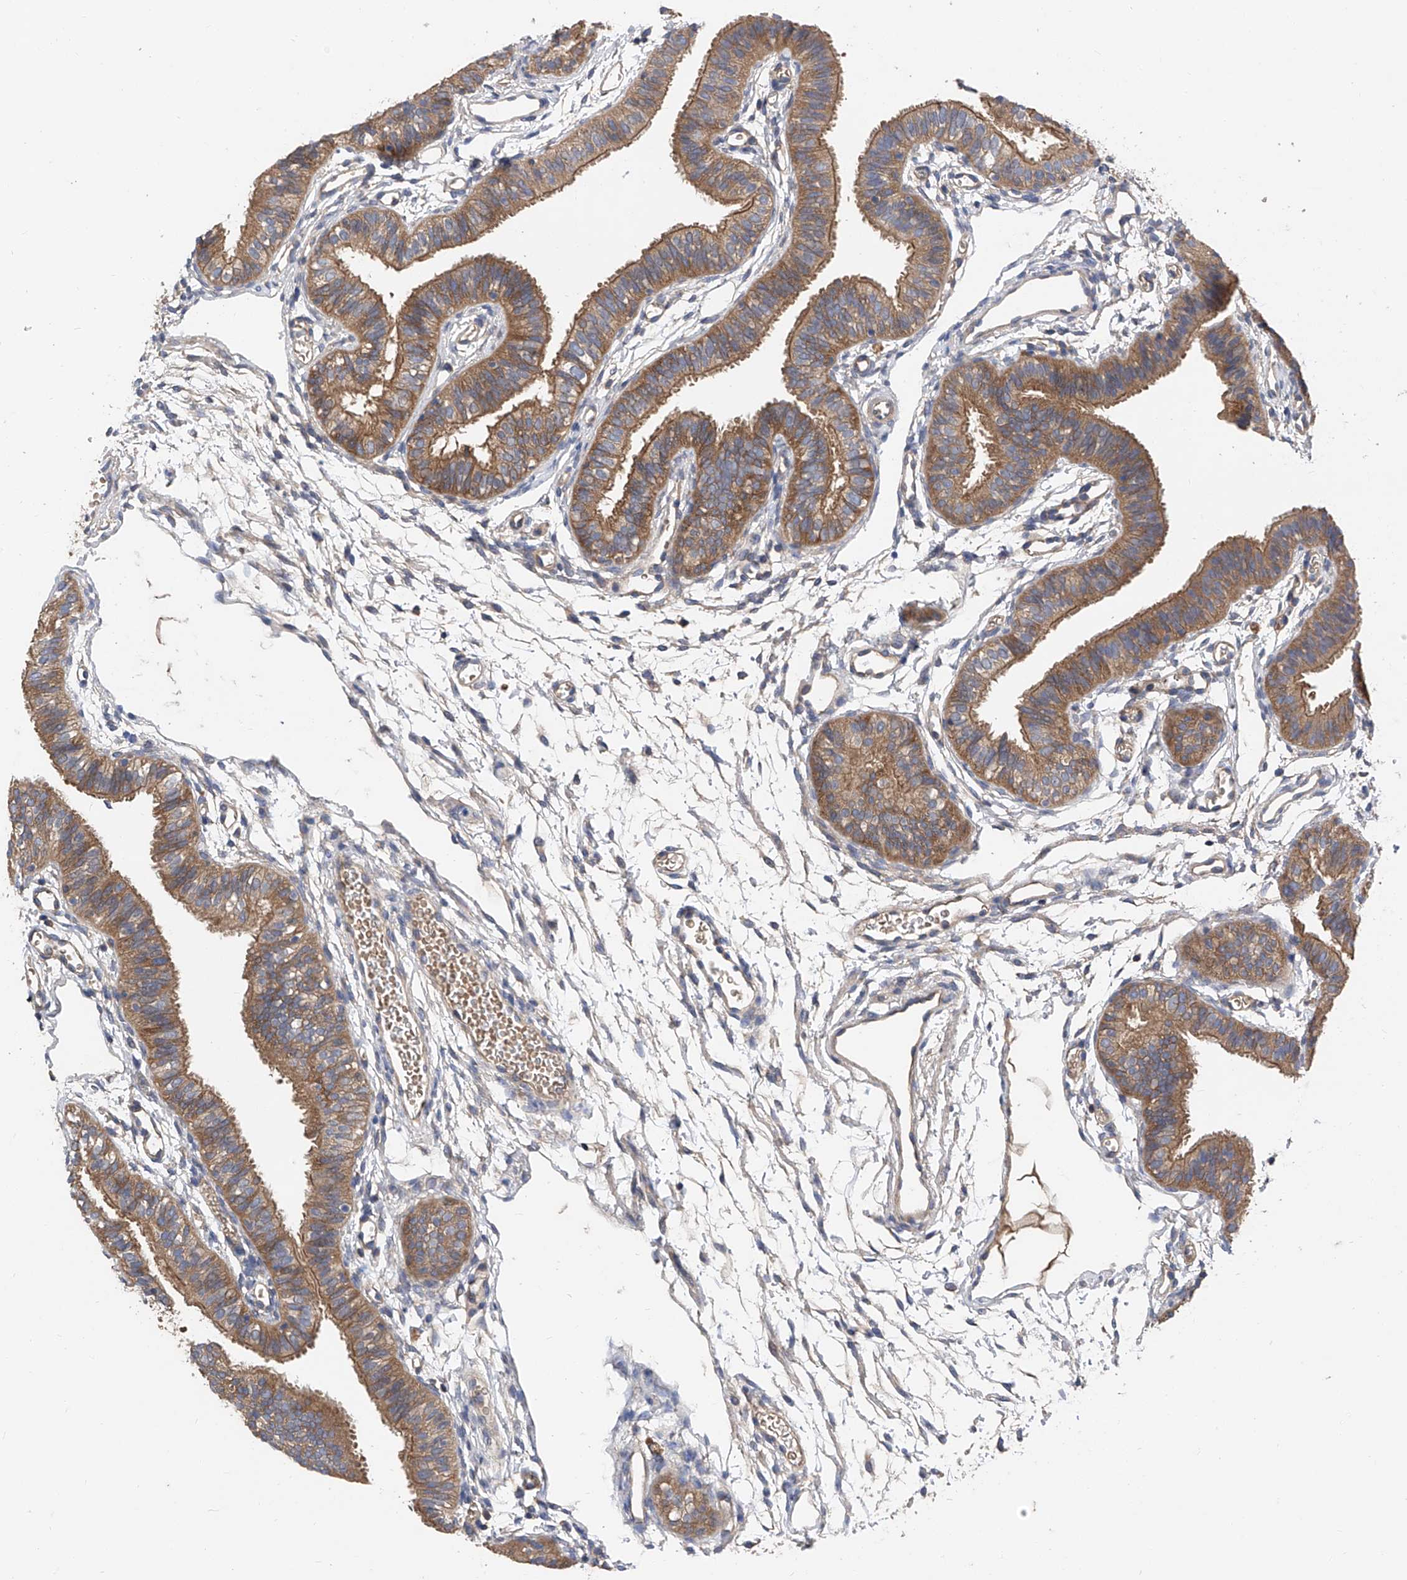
{"staining": {"intensity": "moderate", "quantity": ">75%", "location": "cytoplasmic/membranous"}, "tissue": "fallopian tube", "cell_type": "Glandular cells", "image_type": "normal", "snomed": [{"axis": "morphology", "description": "Normal tissue, NOS"}, {"axis": "topography", "description": "Fallopian tube"}], "caption": "Glandular cells display medium levels of moderate cytoplasmic/membranous positivity in approximately >75% of cells in benign fallopian tube.", "gene": "PTK2", "patient": {"sex": "female", "age": 35}}